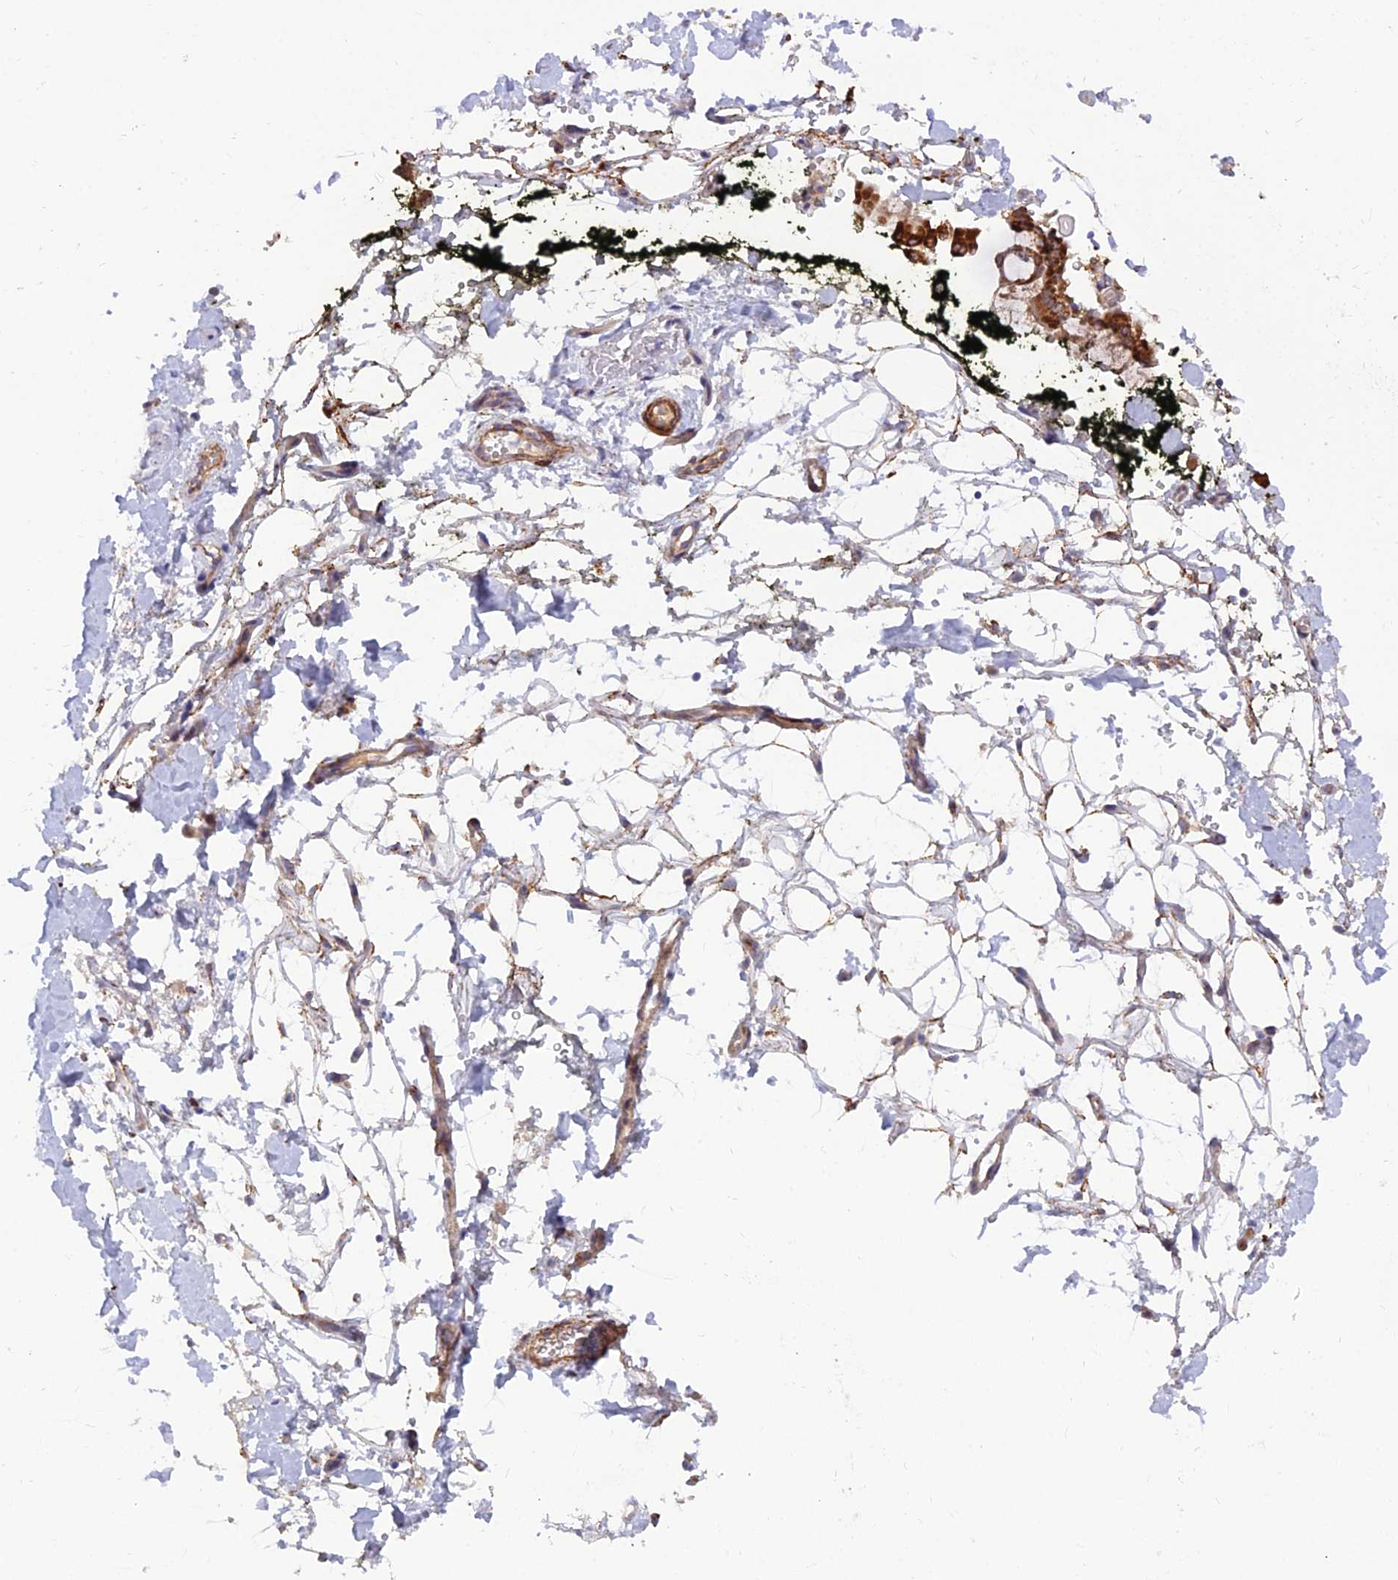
{"staining": {"intensity": "moderate", "quantity": ">75%", "location": "cytoplasmic/membranous"}, "tissue": "adipose tissue", "cell_type": "Adipocytes", "image_type": "normal", "snomed": [{"axis": "morphology", "description": "Normal tissue, NOS"}, {"axis": "morphology", "description": "Adenocarcinoma, NOS"}, {"axis": "topography", "description": "Pancreas"}, {"axis": "topography", "description": "Peripheral nerve tissue"}], "caption": "An immunohistochemistry (IHC) photomicrograph of unremarkable tissue is shown. Protein staining in brown labels moderate cytoplasmic/membranous positivity in adipose tissue within adipocytes. The staining was performed using DAB, with brown indicating positive protein expression. Nuclei are stained blue with hematoxylin.", "gene": "TIGD6", "patient": {"sex": "male", "age": 59}}